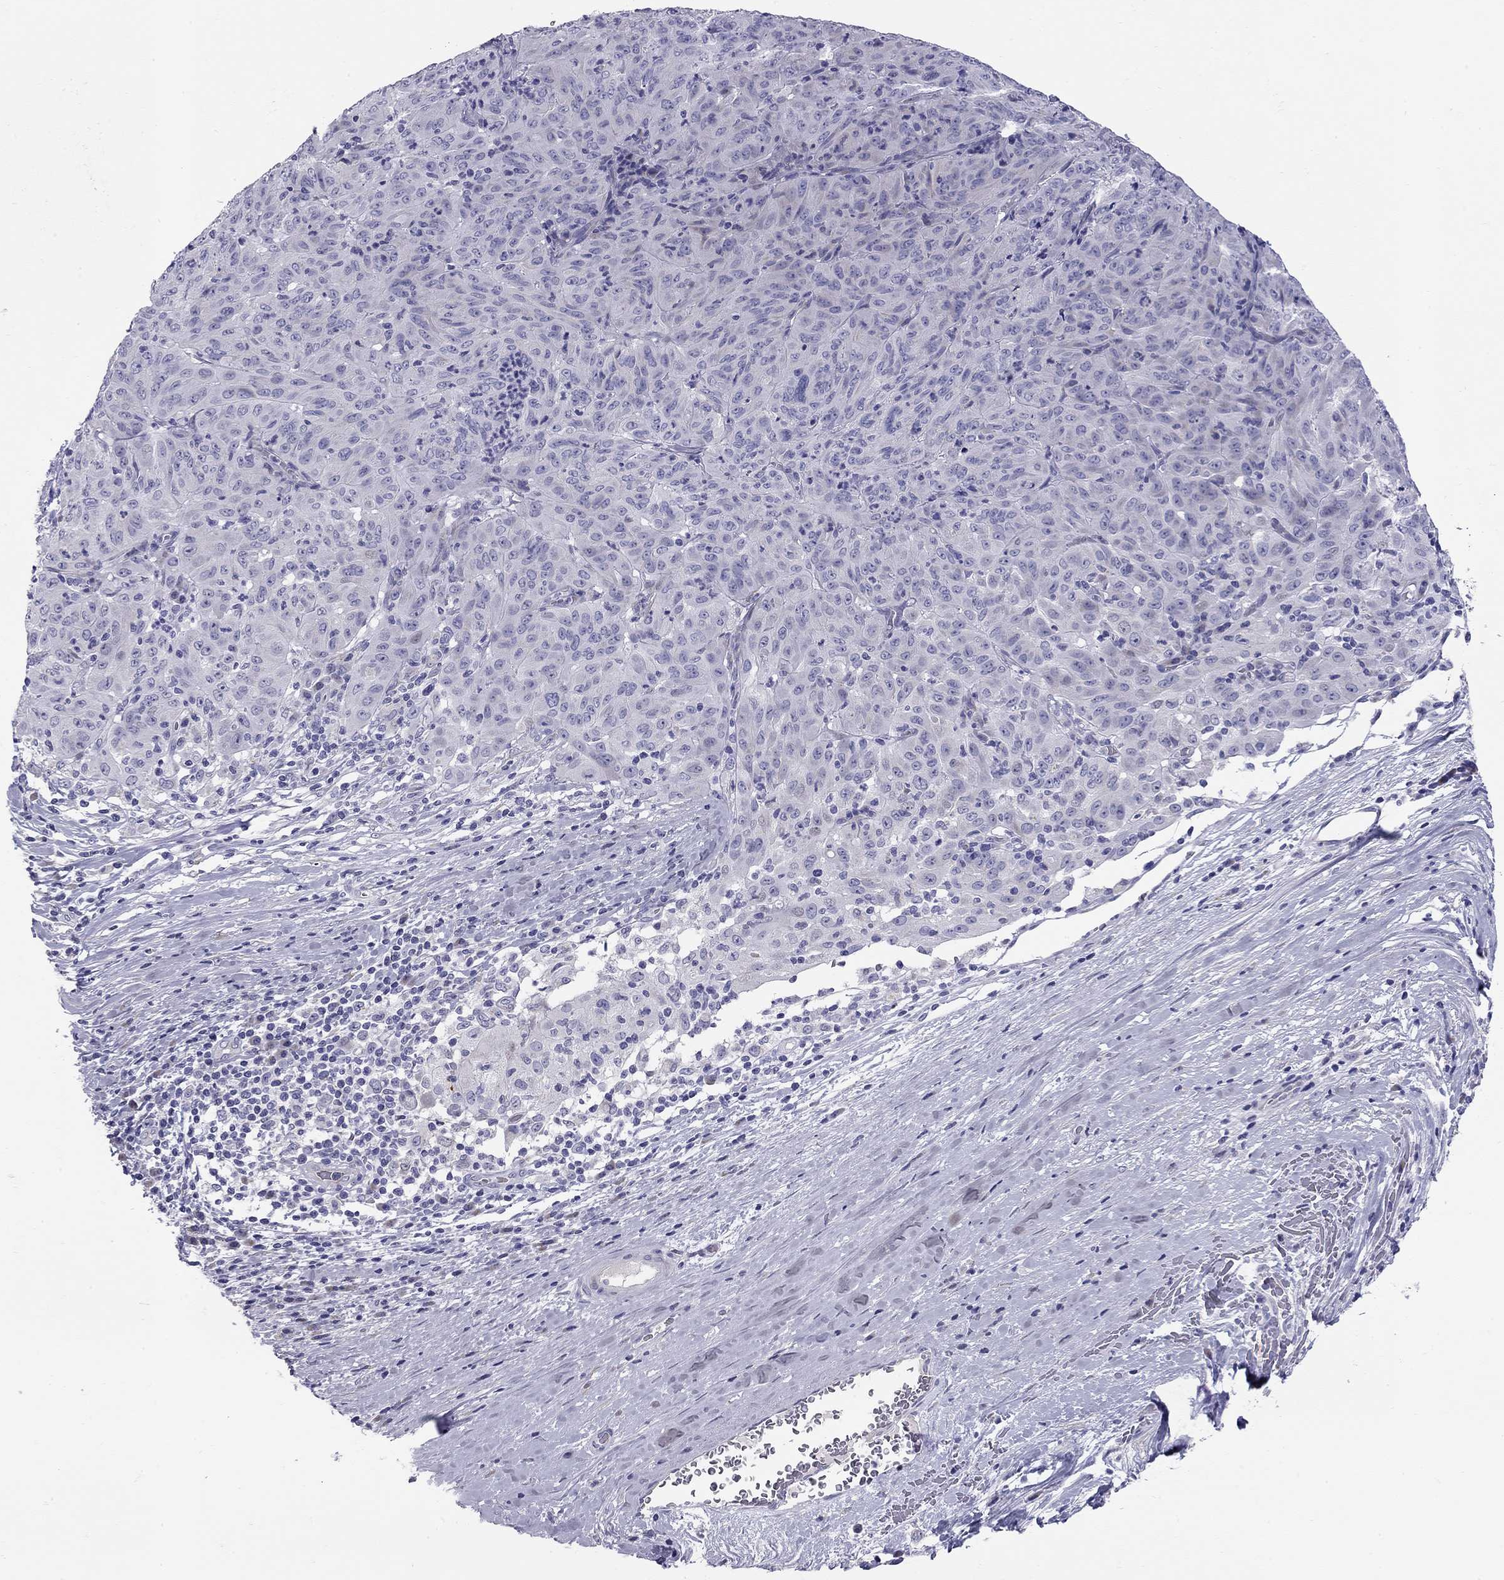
{"staining": {"intensity": "negative", "quantity": "none", "location": "none"}, "tissue": "pancreatic cancer", "cell_type": "Tumor cells", "image_type": "cancer", "snomed": [{"axis": "morphology", "description": "Adenocarcinoma, NOS"}, {"axis": "topography", "description": "Pancreas"}], "caption": "The IHC histopathology image has no significant positivity in tumor cells of pancreatic cancer tissue.", "gene": "C8orf88", "patient": {"sex": "male", "age": 63}}